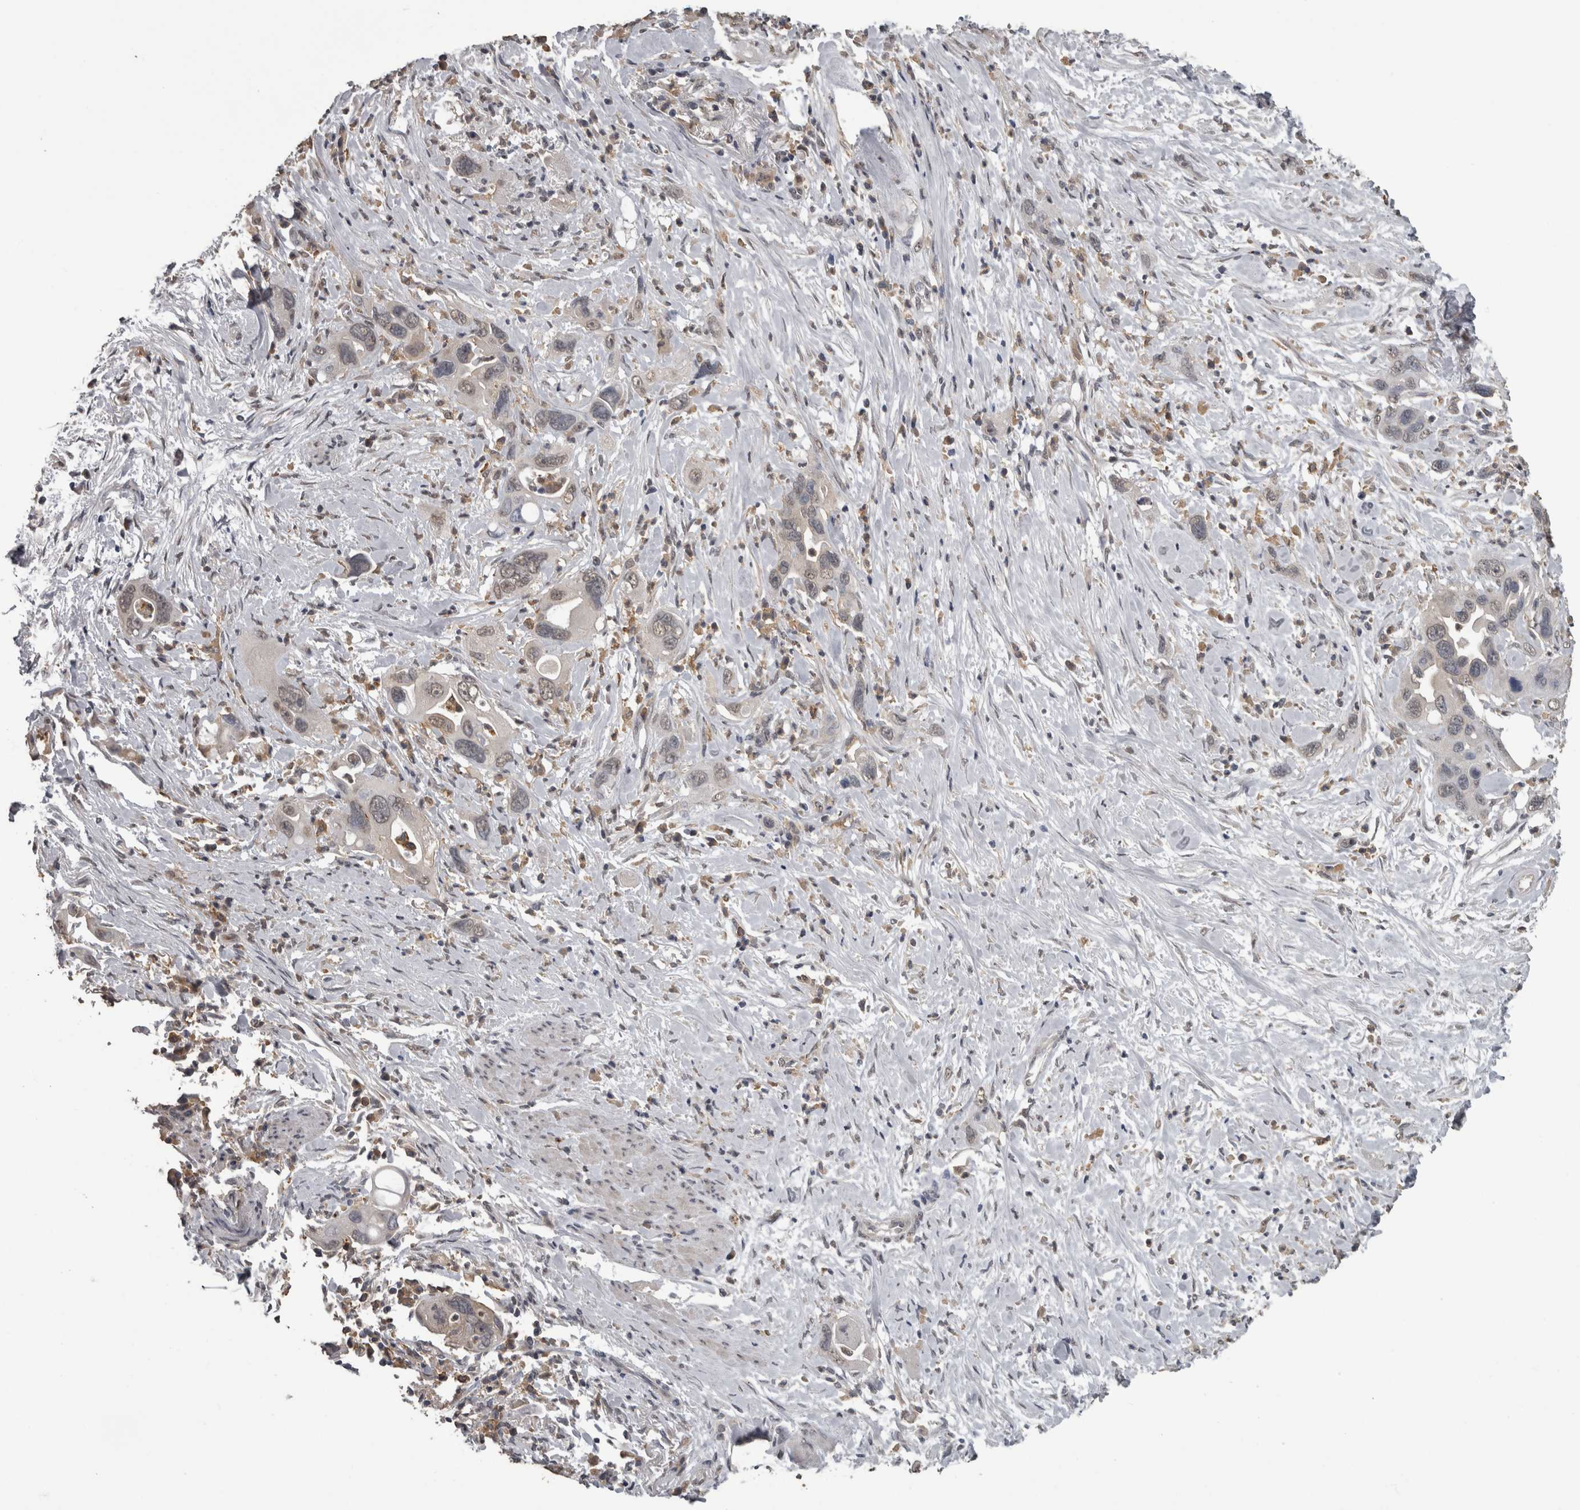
{"staining": {"intensity": "weak", "quantity": "<25%", "location": "cytoplasmic/membranous,nuclear"}, "tissue": "pancreatic cancer", "cell_type": "Tumor cells", "image_type": "cancer", "snomed": [{"axis": "morphology", "description": "Adenocarcinoma, NOS"}, {"axis": "topography", "description": "Pancreas"}], "caption": "A high-resolution histopathology image shows immunohistochemistry staining of pancreatic adenocarcinoma, which shows no significant staining in tumor cells.", "gene": "PIK3AP1", "patient": {"sex": "female", "age": 70}}